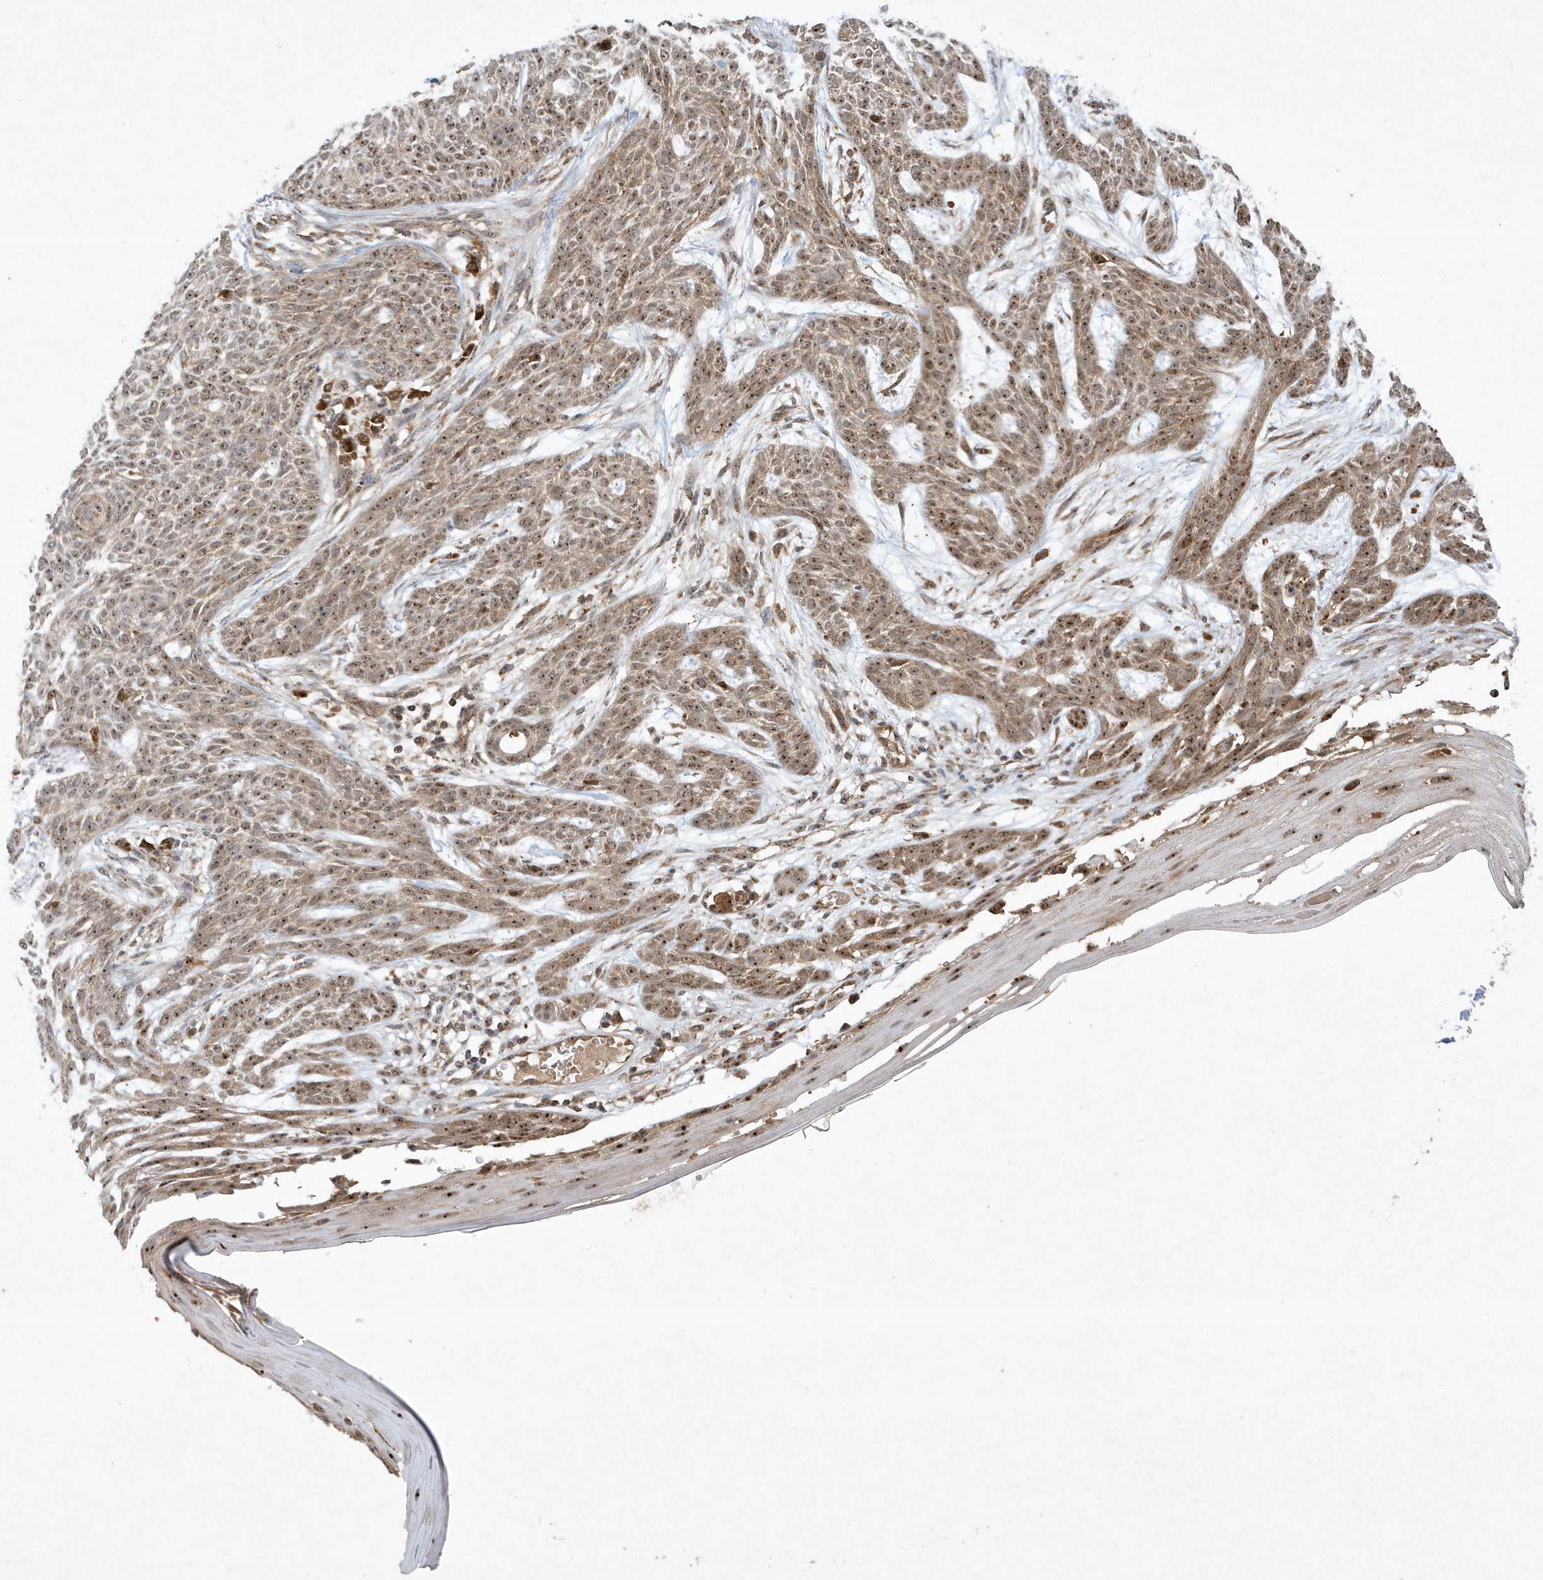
{"staining": {"intensity": "moderate", "quantity": ">75%", "location": "cytoplasmic/membranous,nuclear"}, "tissue": "skin cancer", "cell_type": "Tumor cells", "image_type": "cancer", "snomed": [{"axis": "morphology", "description": "Basal cell carcinoma"}, {"axis": "topography", "description": "Skin"}], "caption": "Skin cancer (basal cell carcinoma) tissue reveals moderate cytoplasmic/membranous and nuclear positivity in about >75% of tumor cells, visualized by immunohistochemistry.", "gene": "ABCB9", "patient": {"sex": "female", "age": 59}}